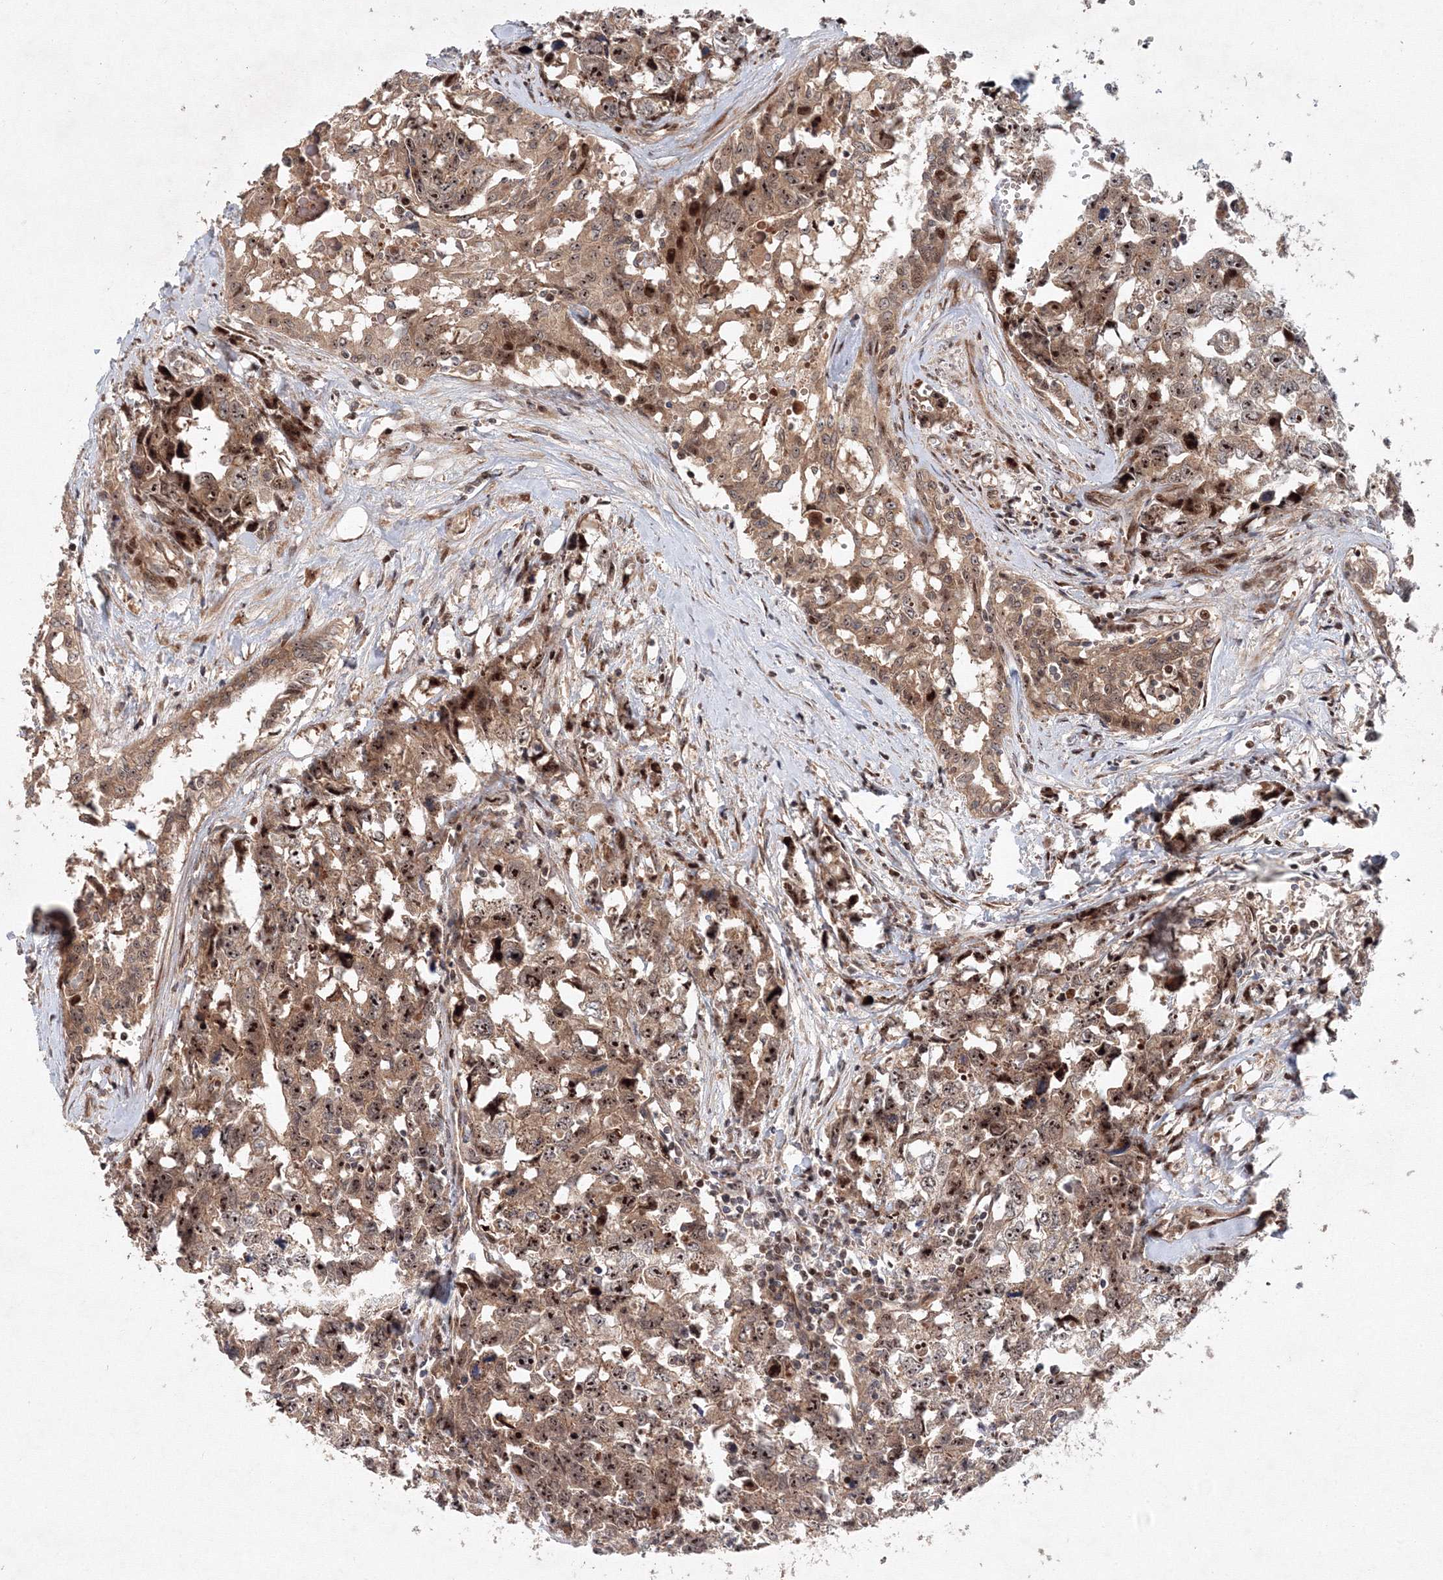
{"staining": {"intensity": "strong", "quantity": ">75%", "location": "cytoplasmic/membranous,nuclear"}, "tissue": "testis cancer", "cell_type": "Tumor cells", "image_type": "cancer", "snomed": [{"axis": "morphology", "description": "Carcinoma, Embryonal, NOS"}, {"axis": "topography", "description": "Testis"}], "caption": "Protein expression analysis of testis cancer (embryonal carcinoma) shows strong cytoplasmic/membranous and nuclear expression in about >75% of tumor cells. The staining was performed using DAB, with brown indicating positive protein expression. Nuclei are stained blue with hematoxylin.", "gene": "ANKAR", "patient": {"sex": "male", "age": 31}}